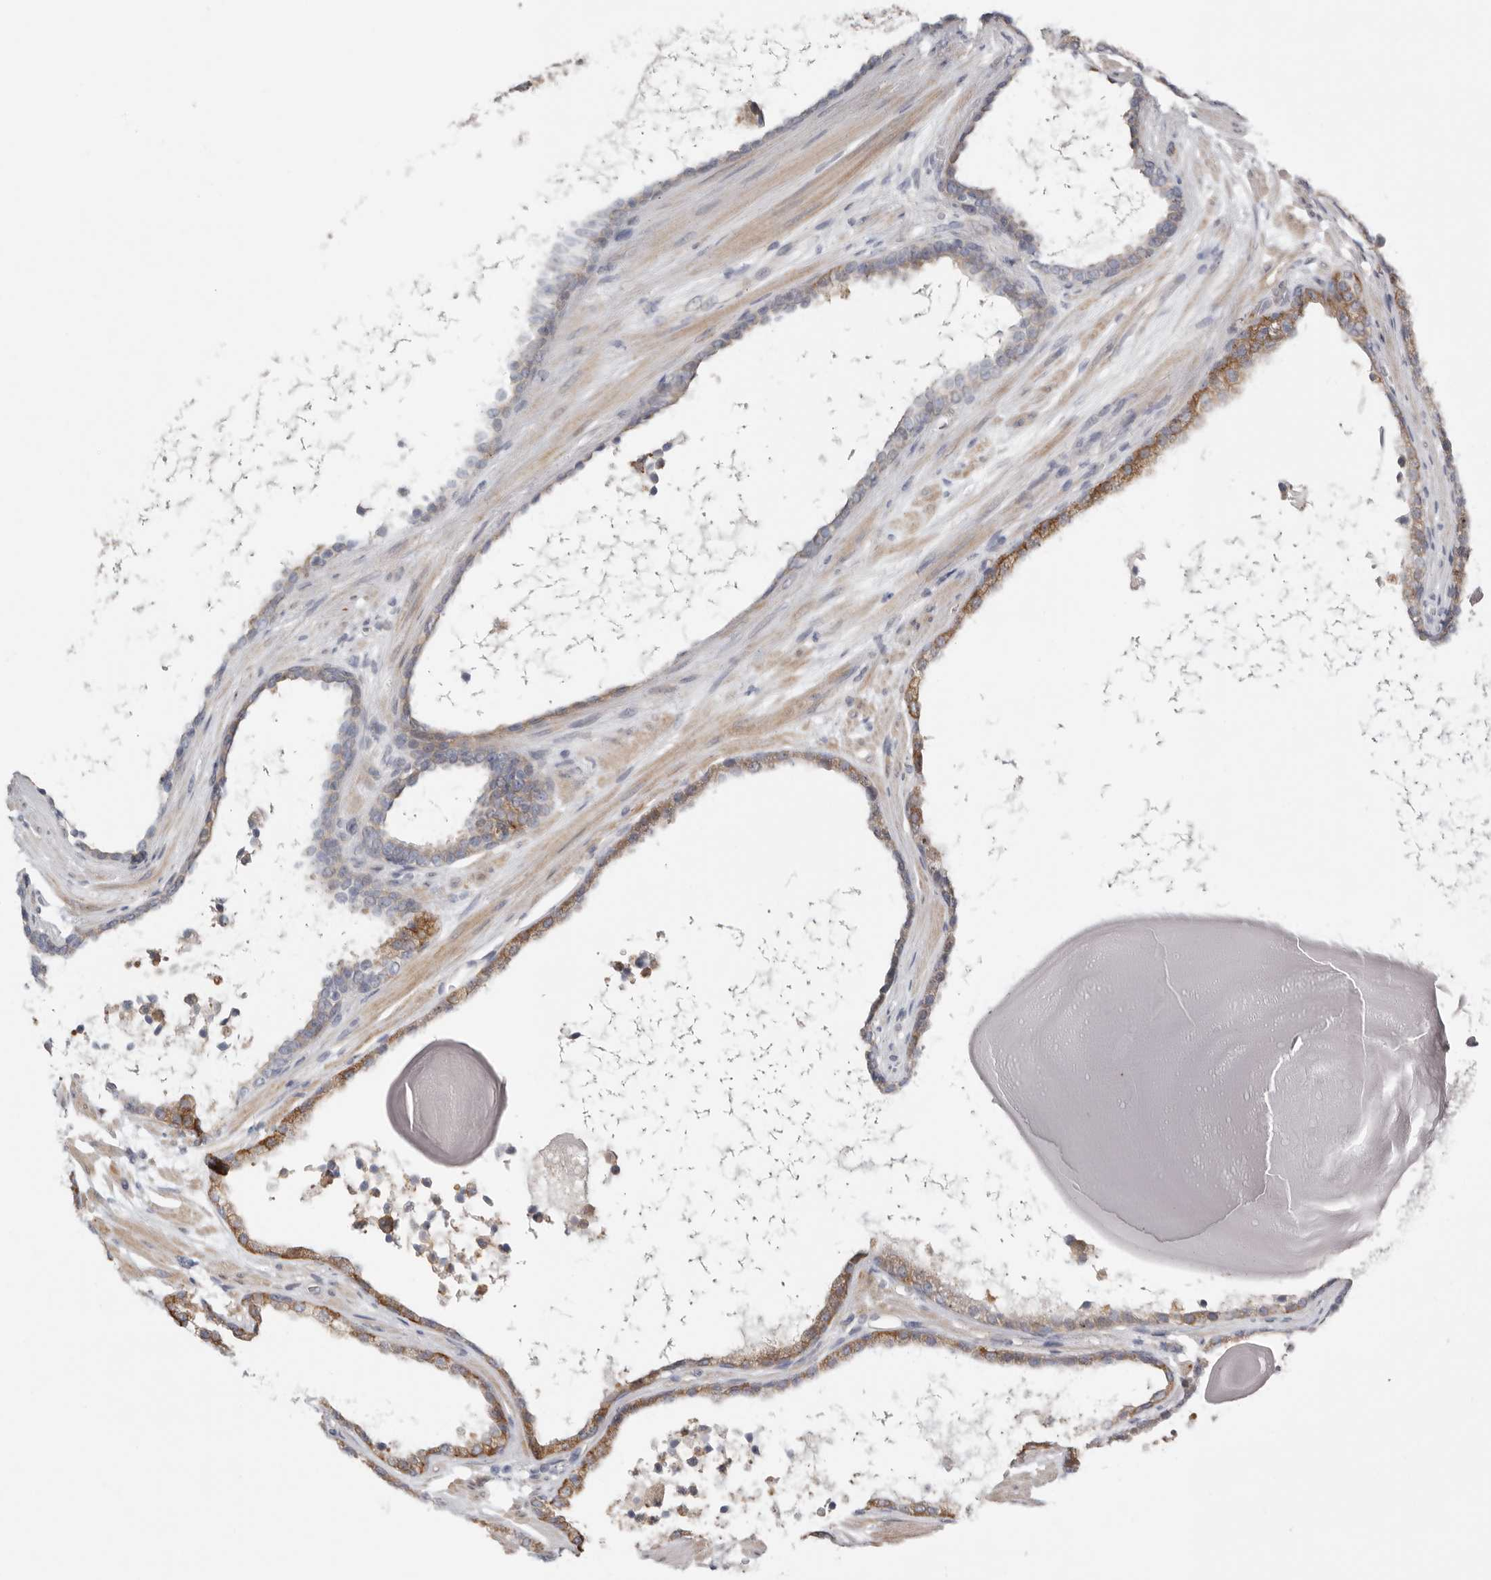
{"staining": {"intensity": "moderate", "quantity": "25%-75%", "location": "cytoplasmic/membranous"}, "tissue": "prostate cancer", "cell_type": "Tumor cells", "image_type": "cancer", "snomed": [{"axis": "morphology", "description": "Adenocarcinoma, High grade"}, {"axis": "topography", "description": "Prostate"}], "caption": "Protein expression by immunohistochemistry (IHC) exhibits moderate cytoplasmic/membranous expression in approximately 25%-75% of tumor cells in prostate cancer (high-grade adenocarcinoma).", "gene": "MSRB2", "patient": {"sex": "male", "age": 62}}